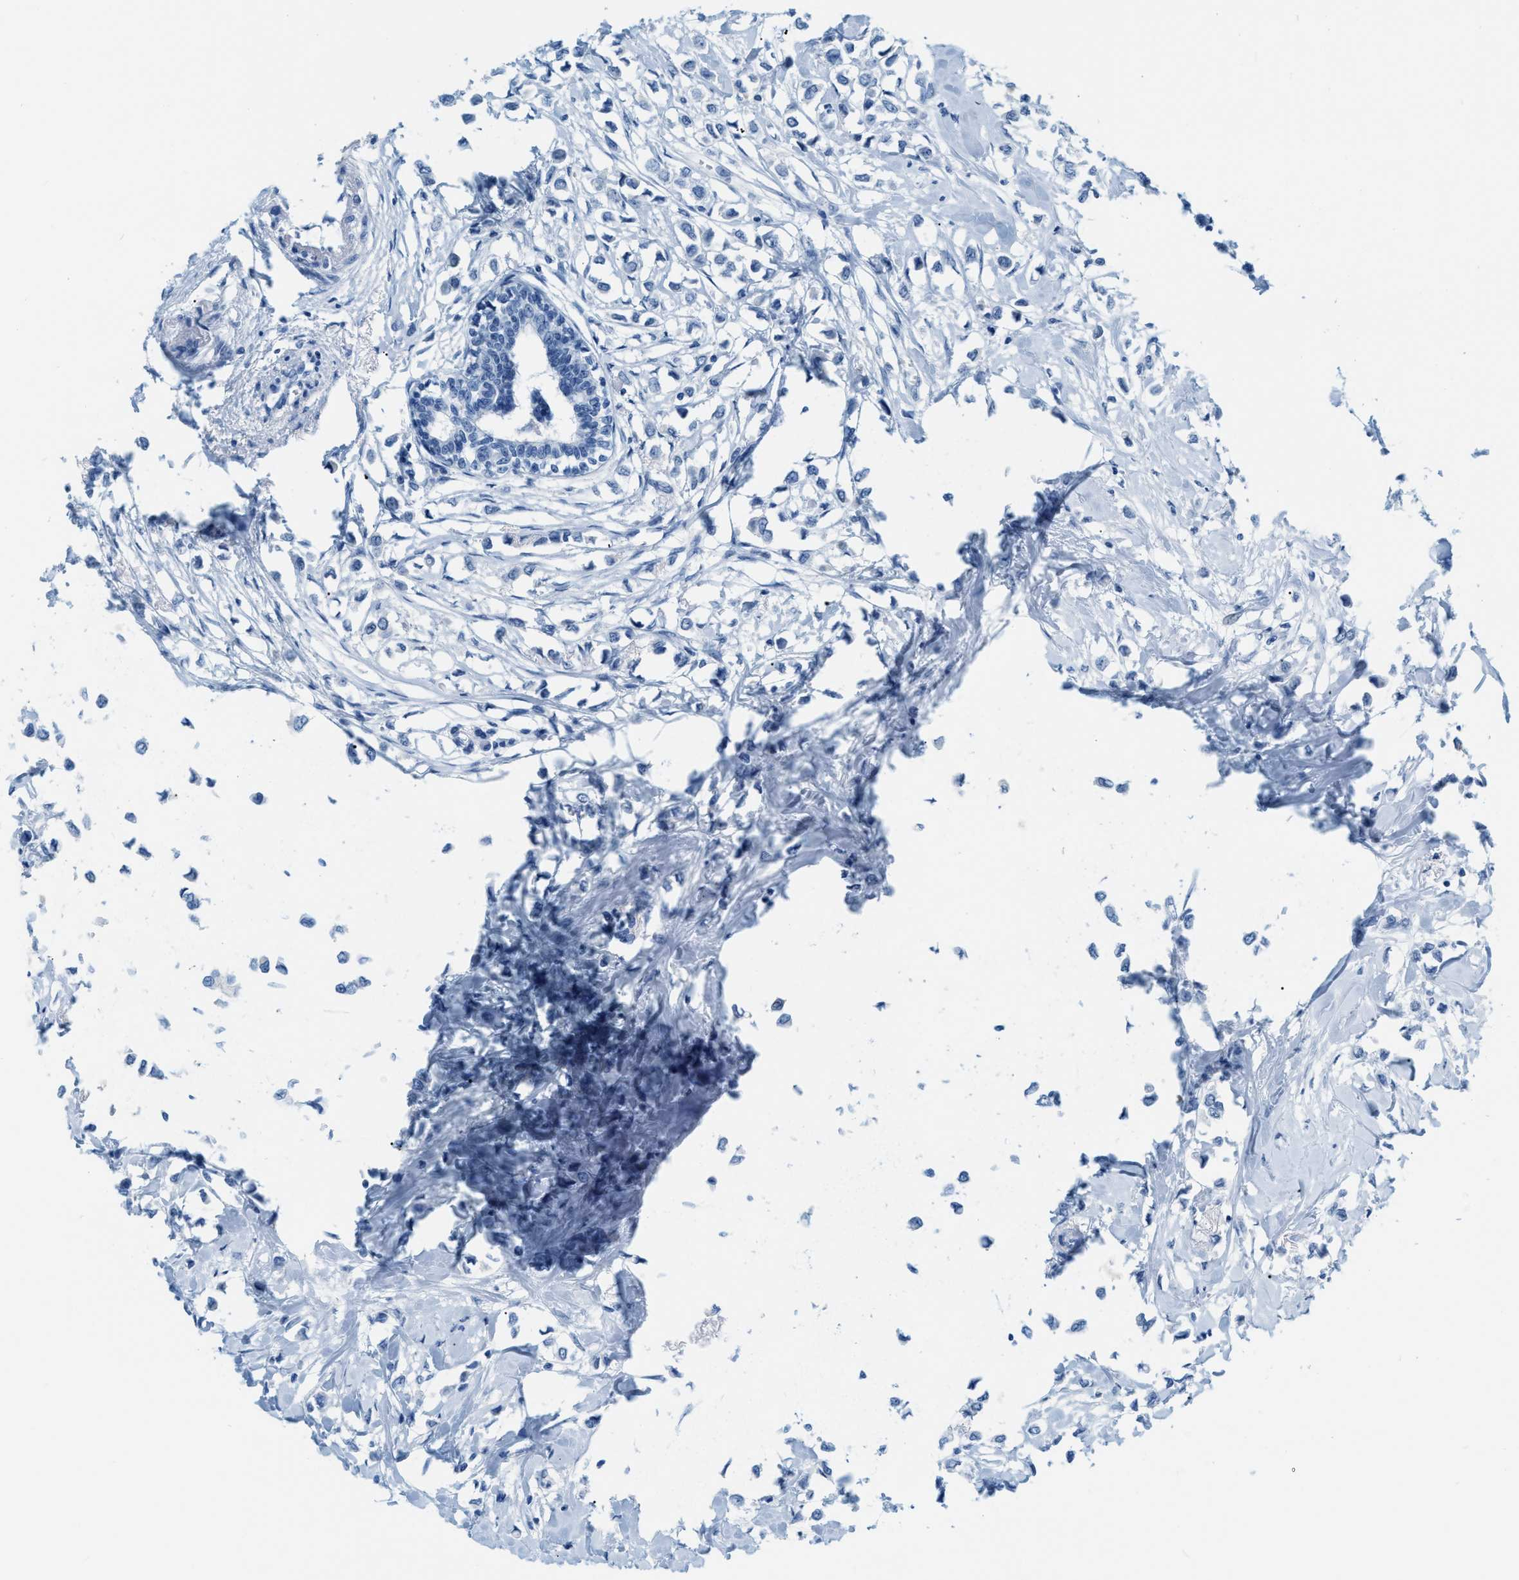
{"staining": {"intensity": "negative", "quantity": "none", "location": "none"}, "tissue": "breast cancer", "cell_type": "Tumor cells", "image_type": "cancer", "snomed": [{"axis": "morphology", "description": "Lobular carcinoma"}, {"axis": "topography", "description": "Breast"}], "caption": "This histopathology image is of breast cancer (lobular carcinoma) stained with immunohistochemistry to label a protein in brown with the nuclei are counter-stained blue. There is no staining in tumor cells.", "gene": "PHRF1", "patient": {"sex": "female", "age": 51}}